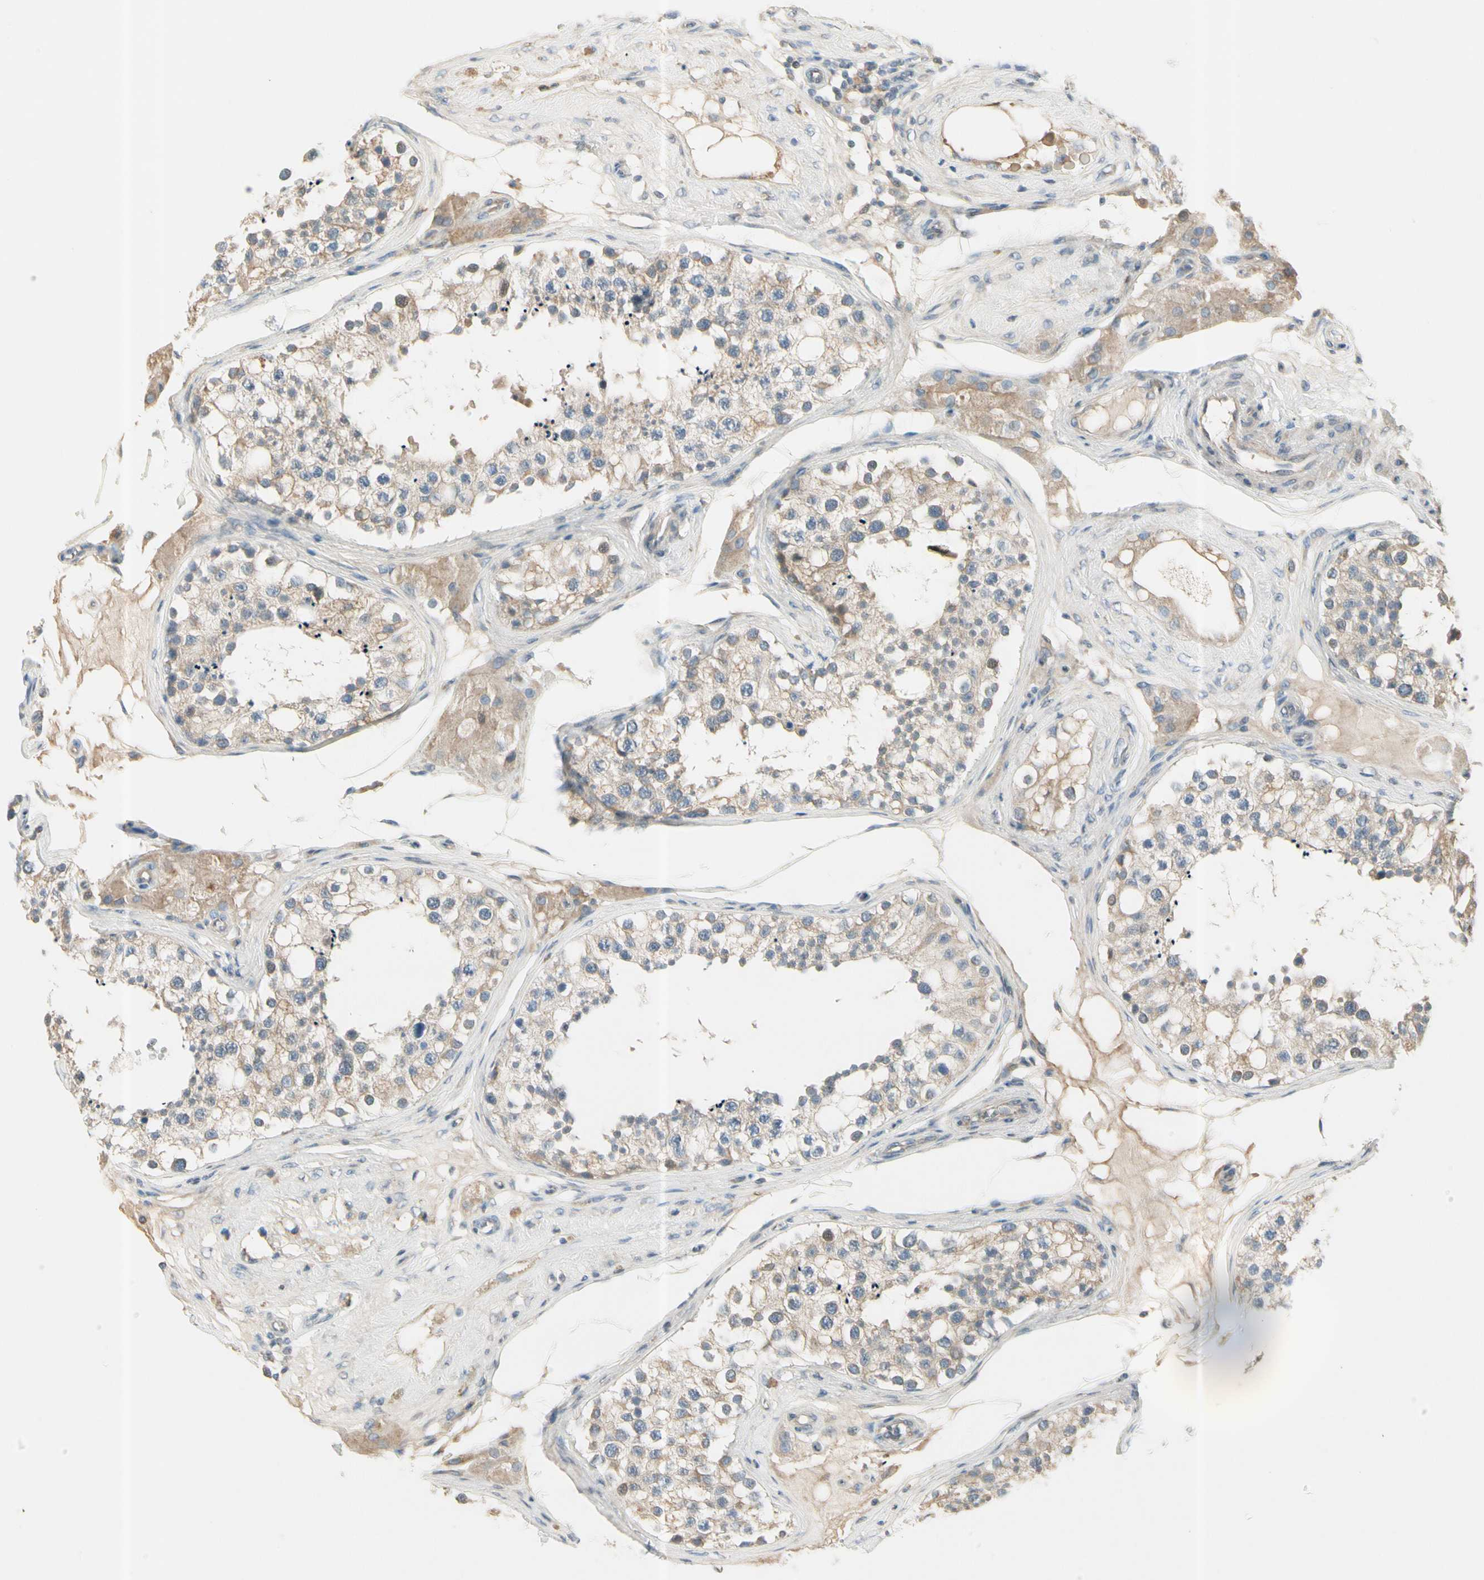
{"staining": {"intensity": "moderate", "quantity": "25%-75%", "location": "cytoplasmic/membranous"}, "tissue": "testis", "cell_type": "Cells in seminiferous ducts", "image_type": "normal", "snomed": [{"axis": "morphology", "description": "Normal tissue, NOS"}, {"axis": "topography", "description": "Testis"}], "caption": "DAB (3,3'-diaminobenzidine) immunohistochemical staining of unremarkable human testis shows moderate cytoplasmic/membranous protein staining in approximately 25%-75% of cells in seminiferous ducts. (IHC, brightfield microscopy, high magnification).", "gene": "CYP2E1", "patient": {"sex": "male", "age": 68}}